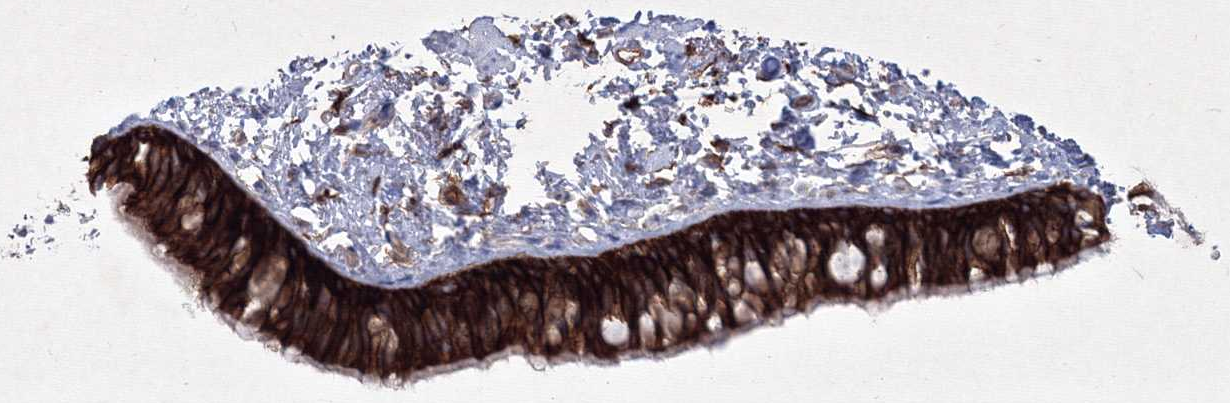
{"staining": {"intensity": "strong", "quantity": ">75%", "location": "cytoplasmic/membranous"}, "tissue": "bronchus", "cell_type": "Respiratory epithelial cells", "image_type": "normal", "snomed": [{"axis": "morphology", "description": "Normal tissue, NOS"}, {"axis": "topography", "description": "Cartilage tissue"}, {"axis": "topography", "description": "Bronchus"}], "caption": "Immunohistochemical staining of benign human bronchus reveals strong cytoplasmic/membranous protein staining in approximately >75% of respiratory epithelial cells.", "gene": "TMEM139", "patient": {"sex": "female", "age": 73}}